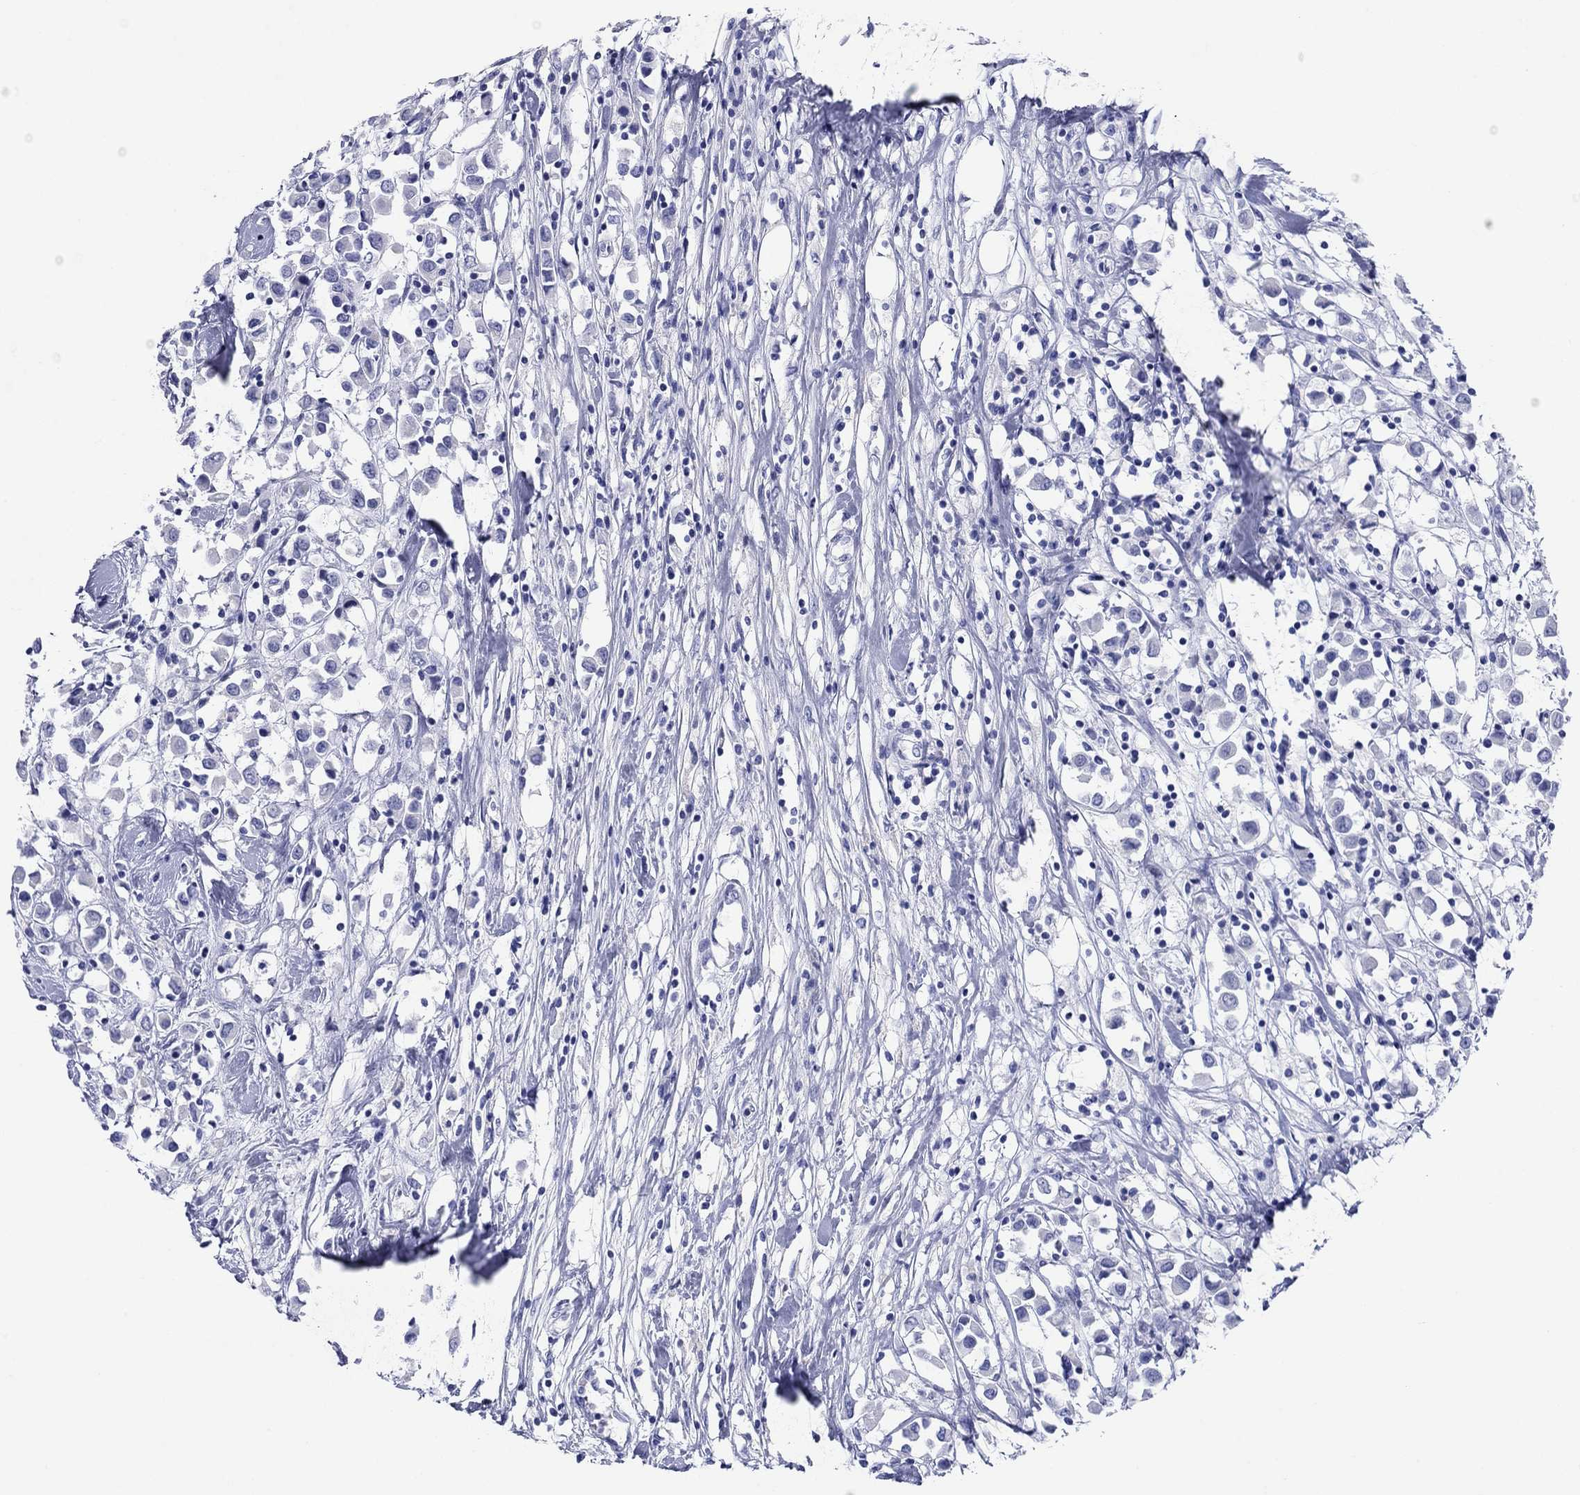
{"staining": {"intensity": "negative", "quantity": "none", "location": "none"}, "tissue": "breast cancer", "cell_type": "Tumor cells", "image_type": "cancer", "snomed": [{"axis": "morphology", "description": "Duct carcinoma"}, {"axis": "topography", "description": "Breast"}], "caption": "The histopathology image shows no staining of tumor cells in breast intraductal carcinoma.", "gene": "ATP4A", "patient": {"sex": "female", "age": 61}}